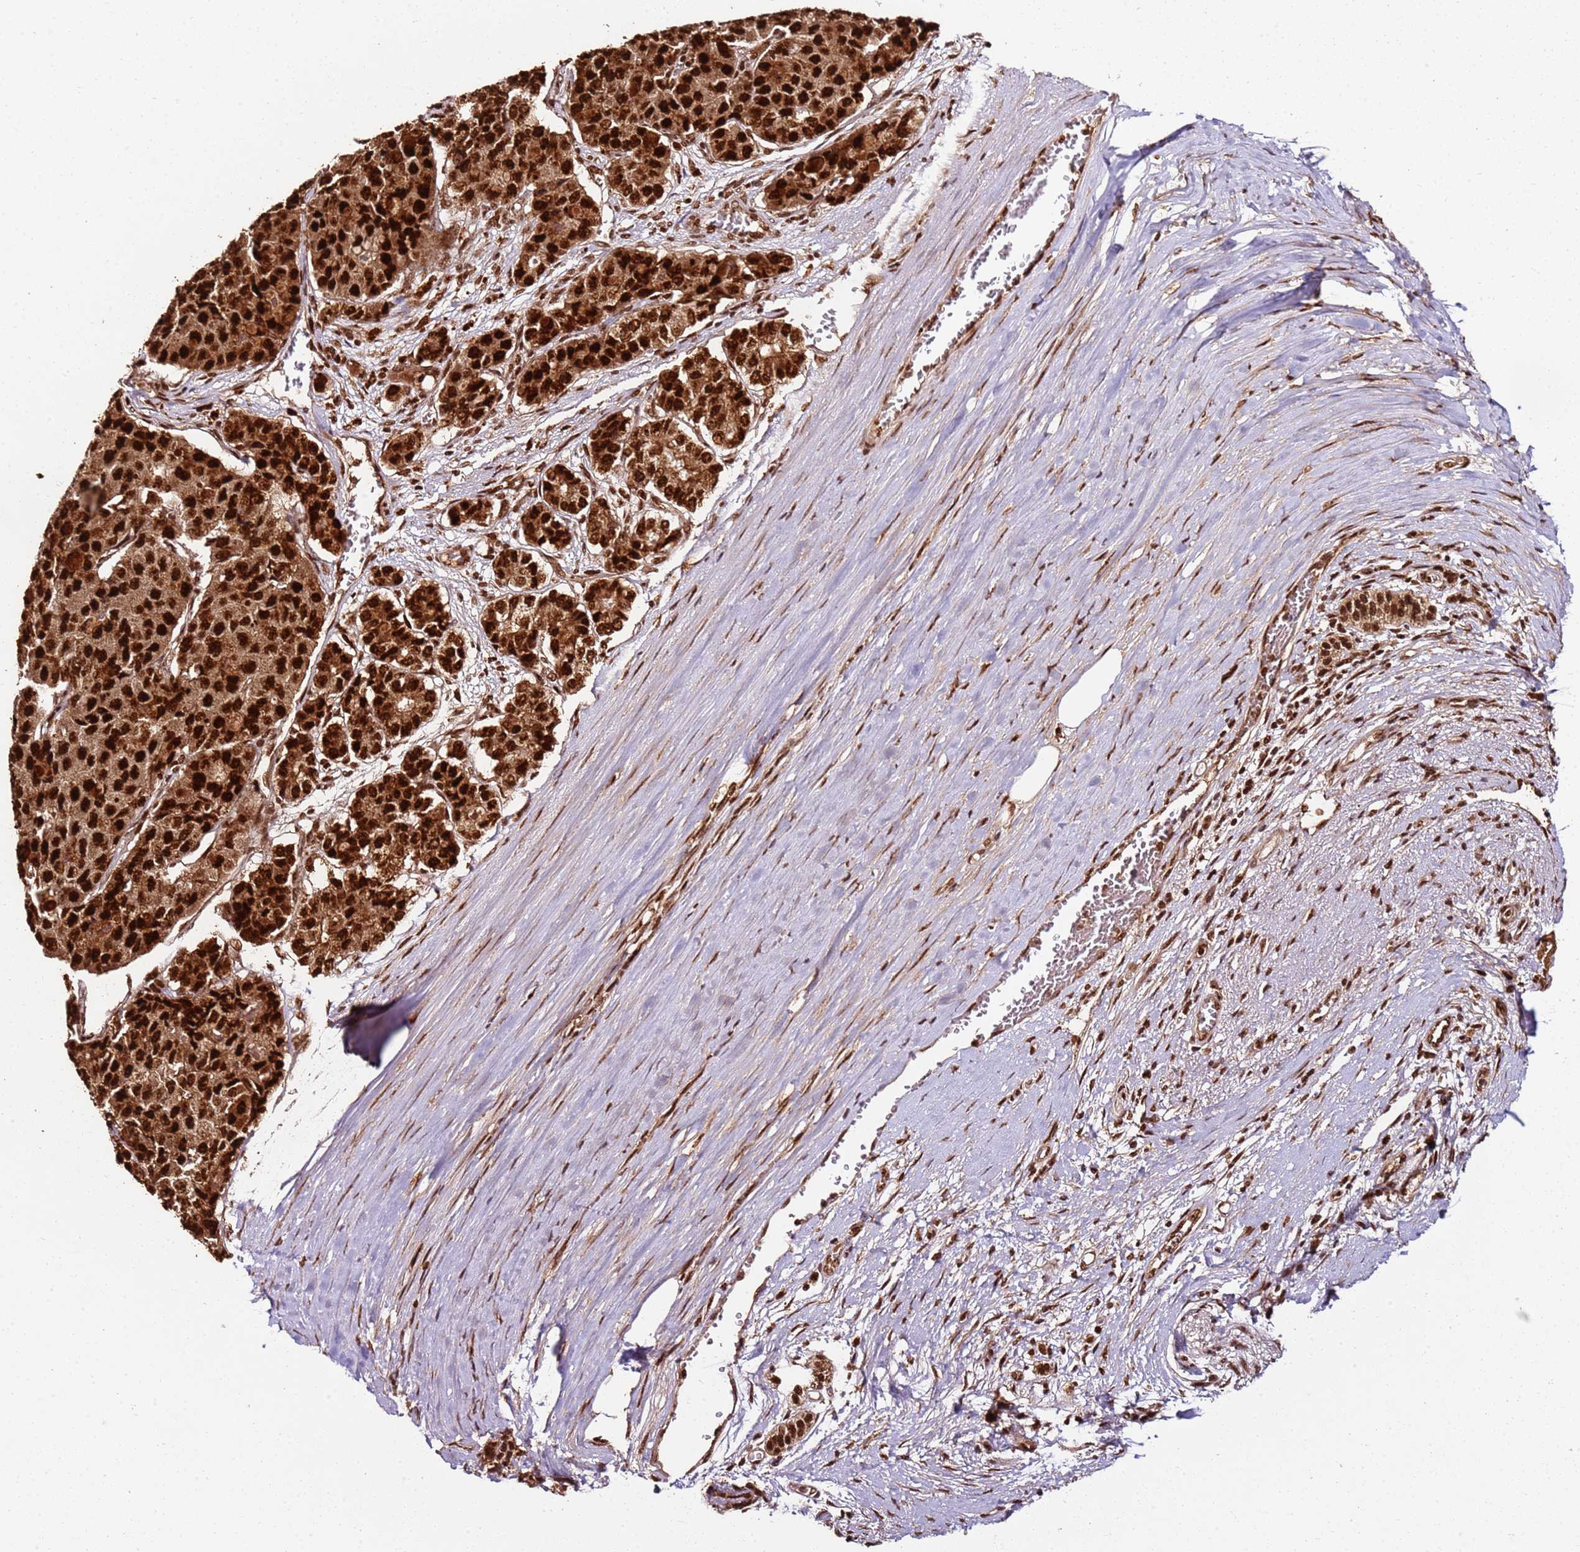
{"staining": {"intensity": "strong", "quantity": ">75%", "location": "nuclear"}, "tissue": "pancreatic cancer", "cell_type": "Tumor cells", "image_type": "cancer", "snomed": [{"axis": "morphology", "description": "Adenocarcinoma, NOS"}, {"axis": "topography", "description": "Pancreas"}], "caption": "Human pancreatic cancer (adenocarcinoma) stained with a protein marker displays strong staining in tumor cells.", "gene": "XRN2", "patient": {"sex": "male", "age": 50}}